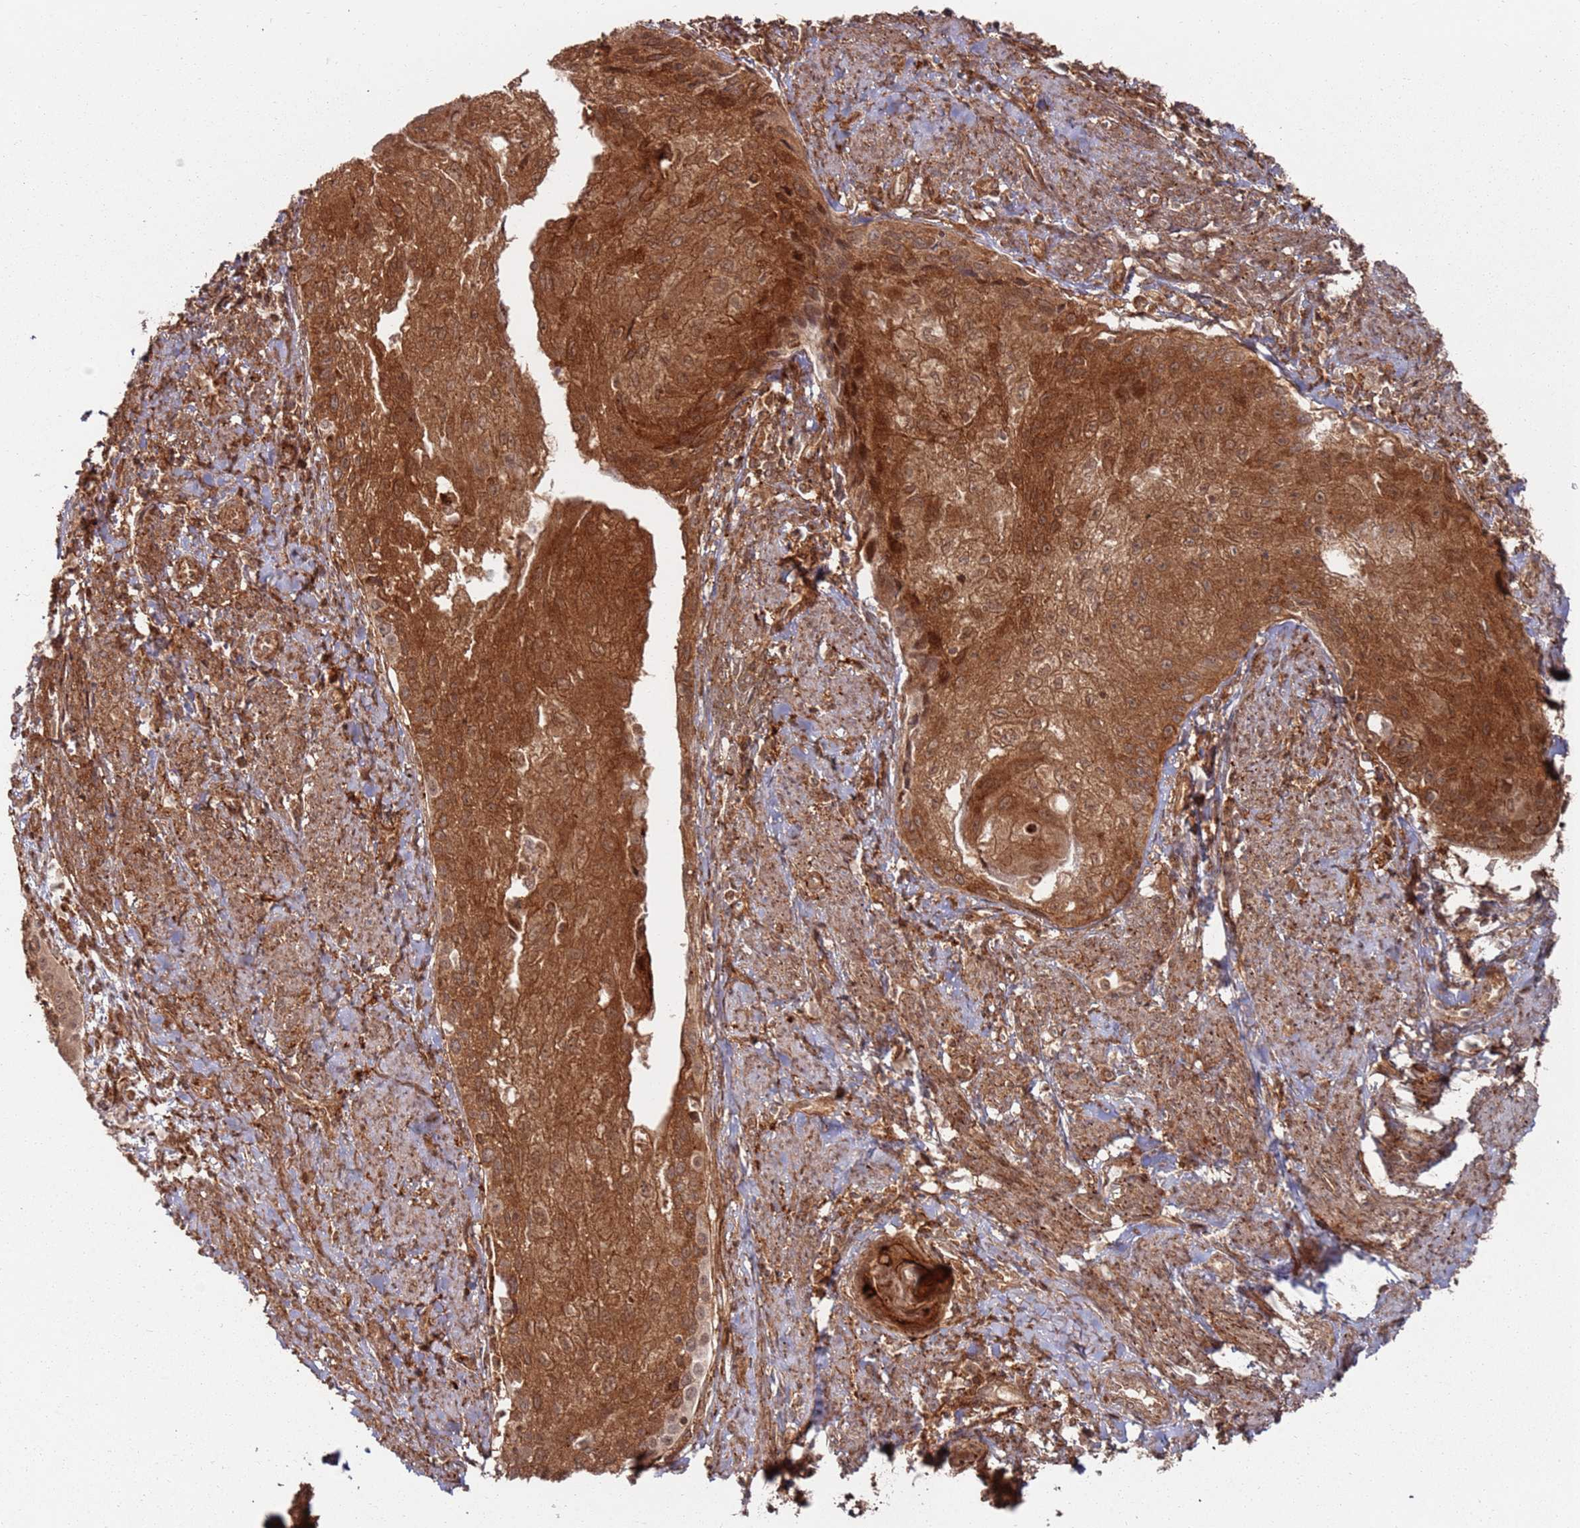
{"staining": {"intensity": "strong", "quantity": ">75%", "location": "cytoplasmic/membranous"}, "tissue": "cervical cancer", "cell_type": "Tumor cells", "image_type": "cancer", "snomed": [{"axis": "morphology", "description": "Squamous cell carcinoma, NOS"}, {"axis": "topography", "description": "Cervix"}], "caption": "Cervical cancer (squamous cell carcinoma) stained with a brown dye exhibits strong cytoplasmic/membranous positive positivity in about >75% of tumor cells.", "gene": "PIH1D1", "patient": {"sex": "female", "age": 67}}